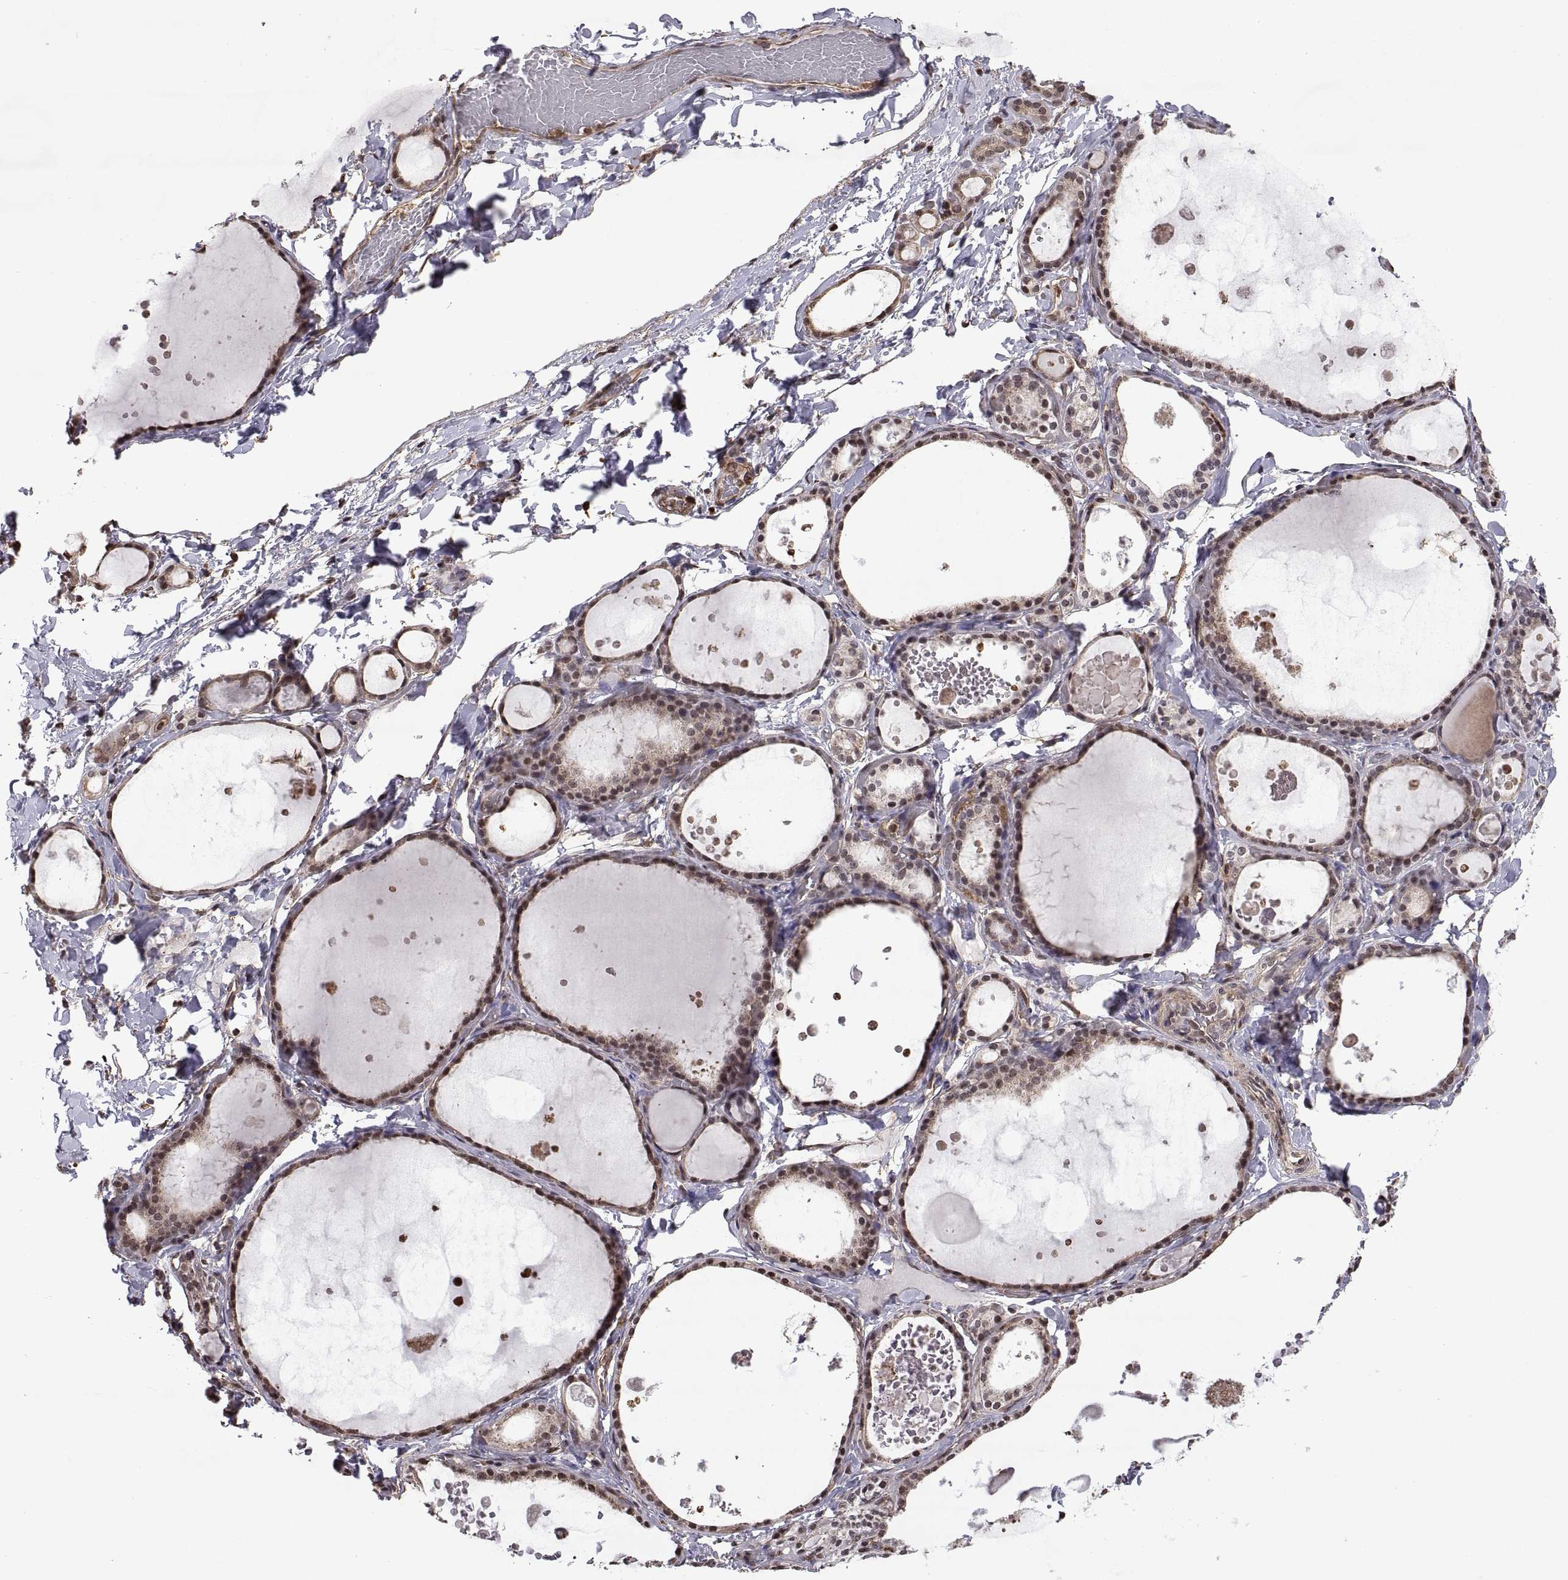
{"staining": {"intensity": "moderate", "quantity": ">75%", "location": "nuclear"}, "tissue": "thyroid gland", "cell_type": "Glandular cells", "image_type": "normal", "snomed": [{"axis": "morphology", "description": "Normal tissue, NOS"}, {"axis": "topography", "description": "Thyroid gland"}], "caption": "This histopathology image reveals IHC staining of benign human thyroid gland, with medium moderate nuclear staining in about >75% of glandular cells.", "gene": "ARRB1", "patient": {"sex": "female", "age": 56}}